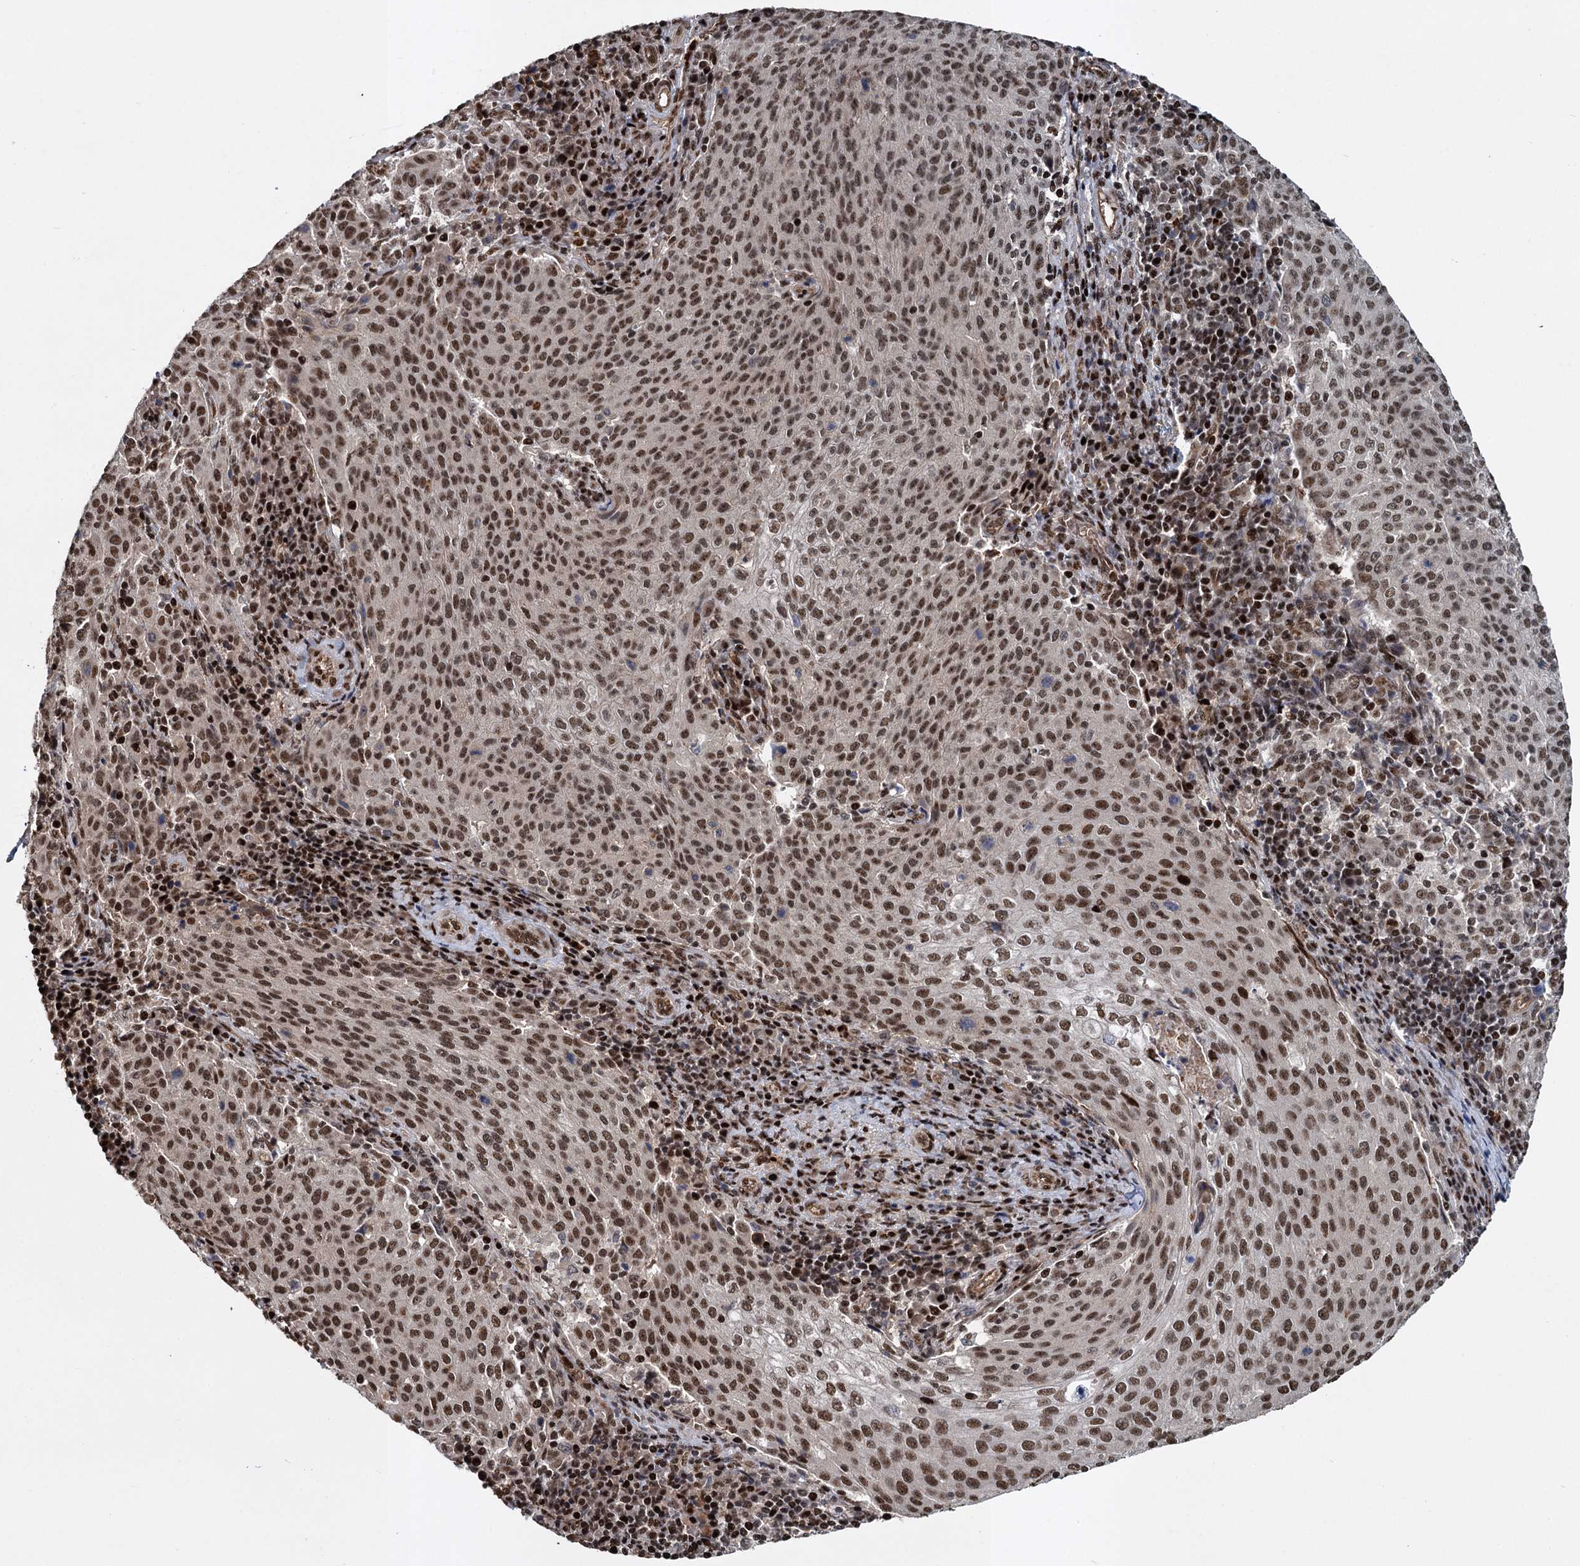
{"staining": {"intensity": "moderate", "quantity": ">75%", "location": "nuclear"}, "tissue": "cervical cancer", "cell_type": "Tumor cells", "image_type": "cancer", "snomed": [{"axis": "morphology", "description": "Squamous cell carcinoma, NOS"}, {"axis": "topography", "description": "Cervix"}], "caption": "IHC staining of cervical cancer, which demonstrates medium levels of moderate nuclear staining in about >75% of tumor cells indicating moderate nuclear protein staining. The staining was performed using DAB (brown) for protein detection and nuclei were counterstained in hematoxylin (blue).", "gene": "ANKRD49", "patient": {"sex": "female", "age": 46}}